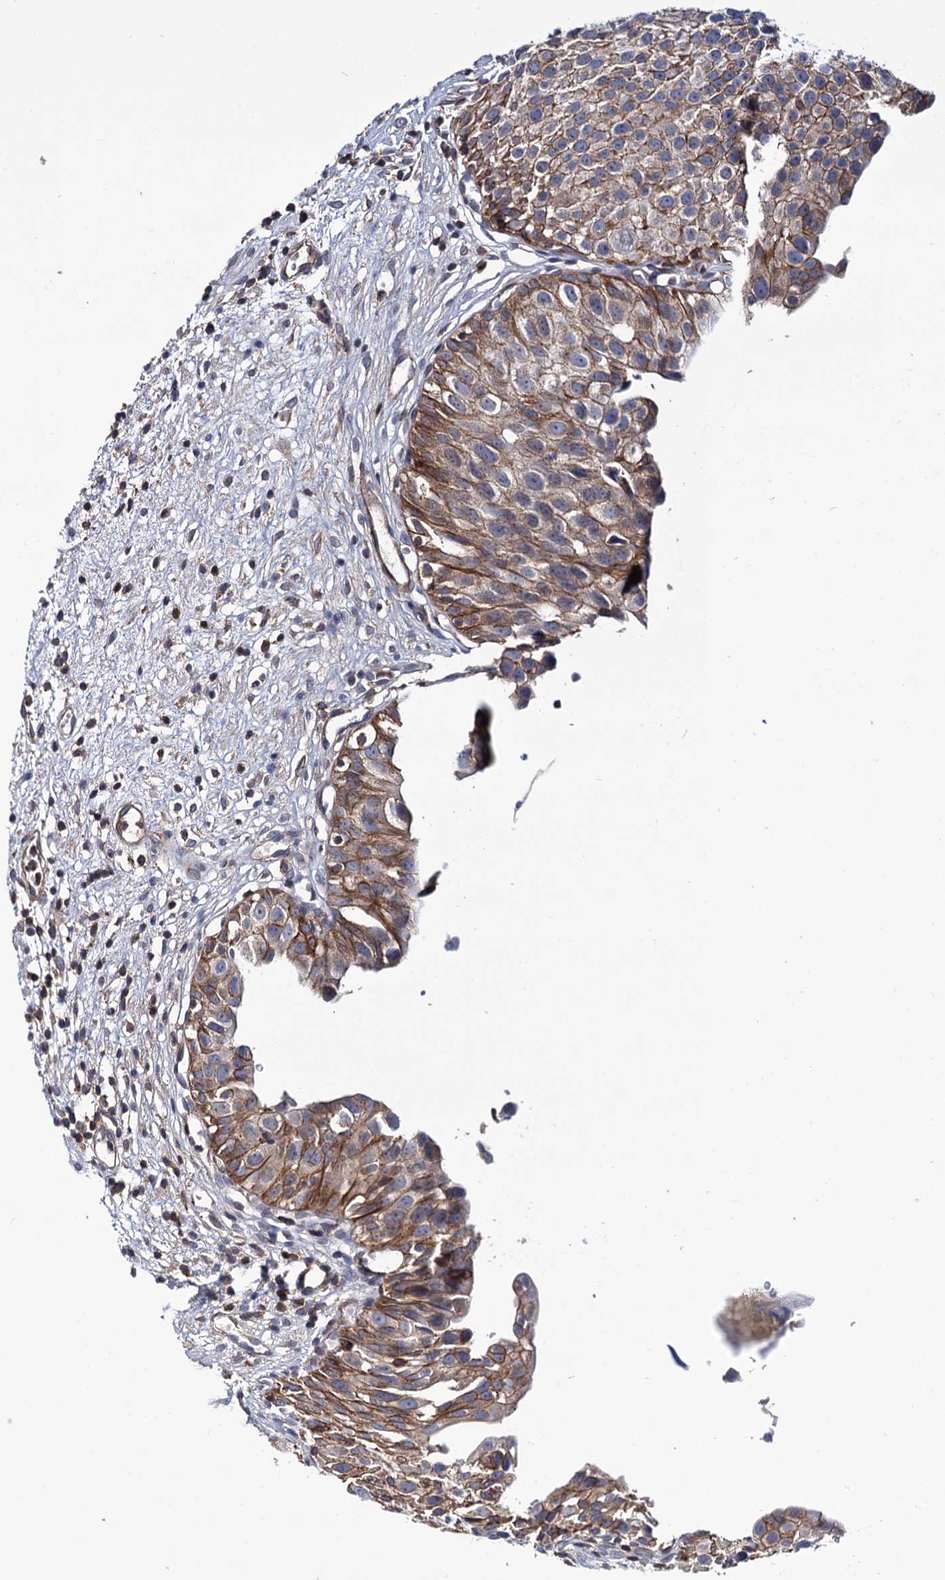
{"staining": {"intensity": "moderate", "quantity": ">75%", "location": "cytoplasmic/membranous"}, "tissue": "urinary bladder", "cell_type": "Urothelial cells", "image_type": "normal", "snomed": [{"axis": "morphology", "description": "Normal tissue, NOS"}, {"axis": "topography", "description": "Urinary bladder"}], "caption": "Moderate cytoplasmic/membranous expression for a protein is seen in about >75% of urothelial cells of normal urinary bladder using IHC.", "gene": "DEF6", "patient": {"sex": "male", "age": 51}}